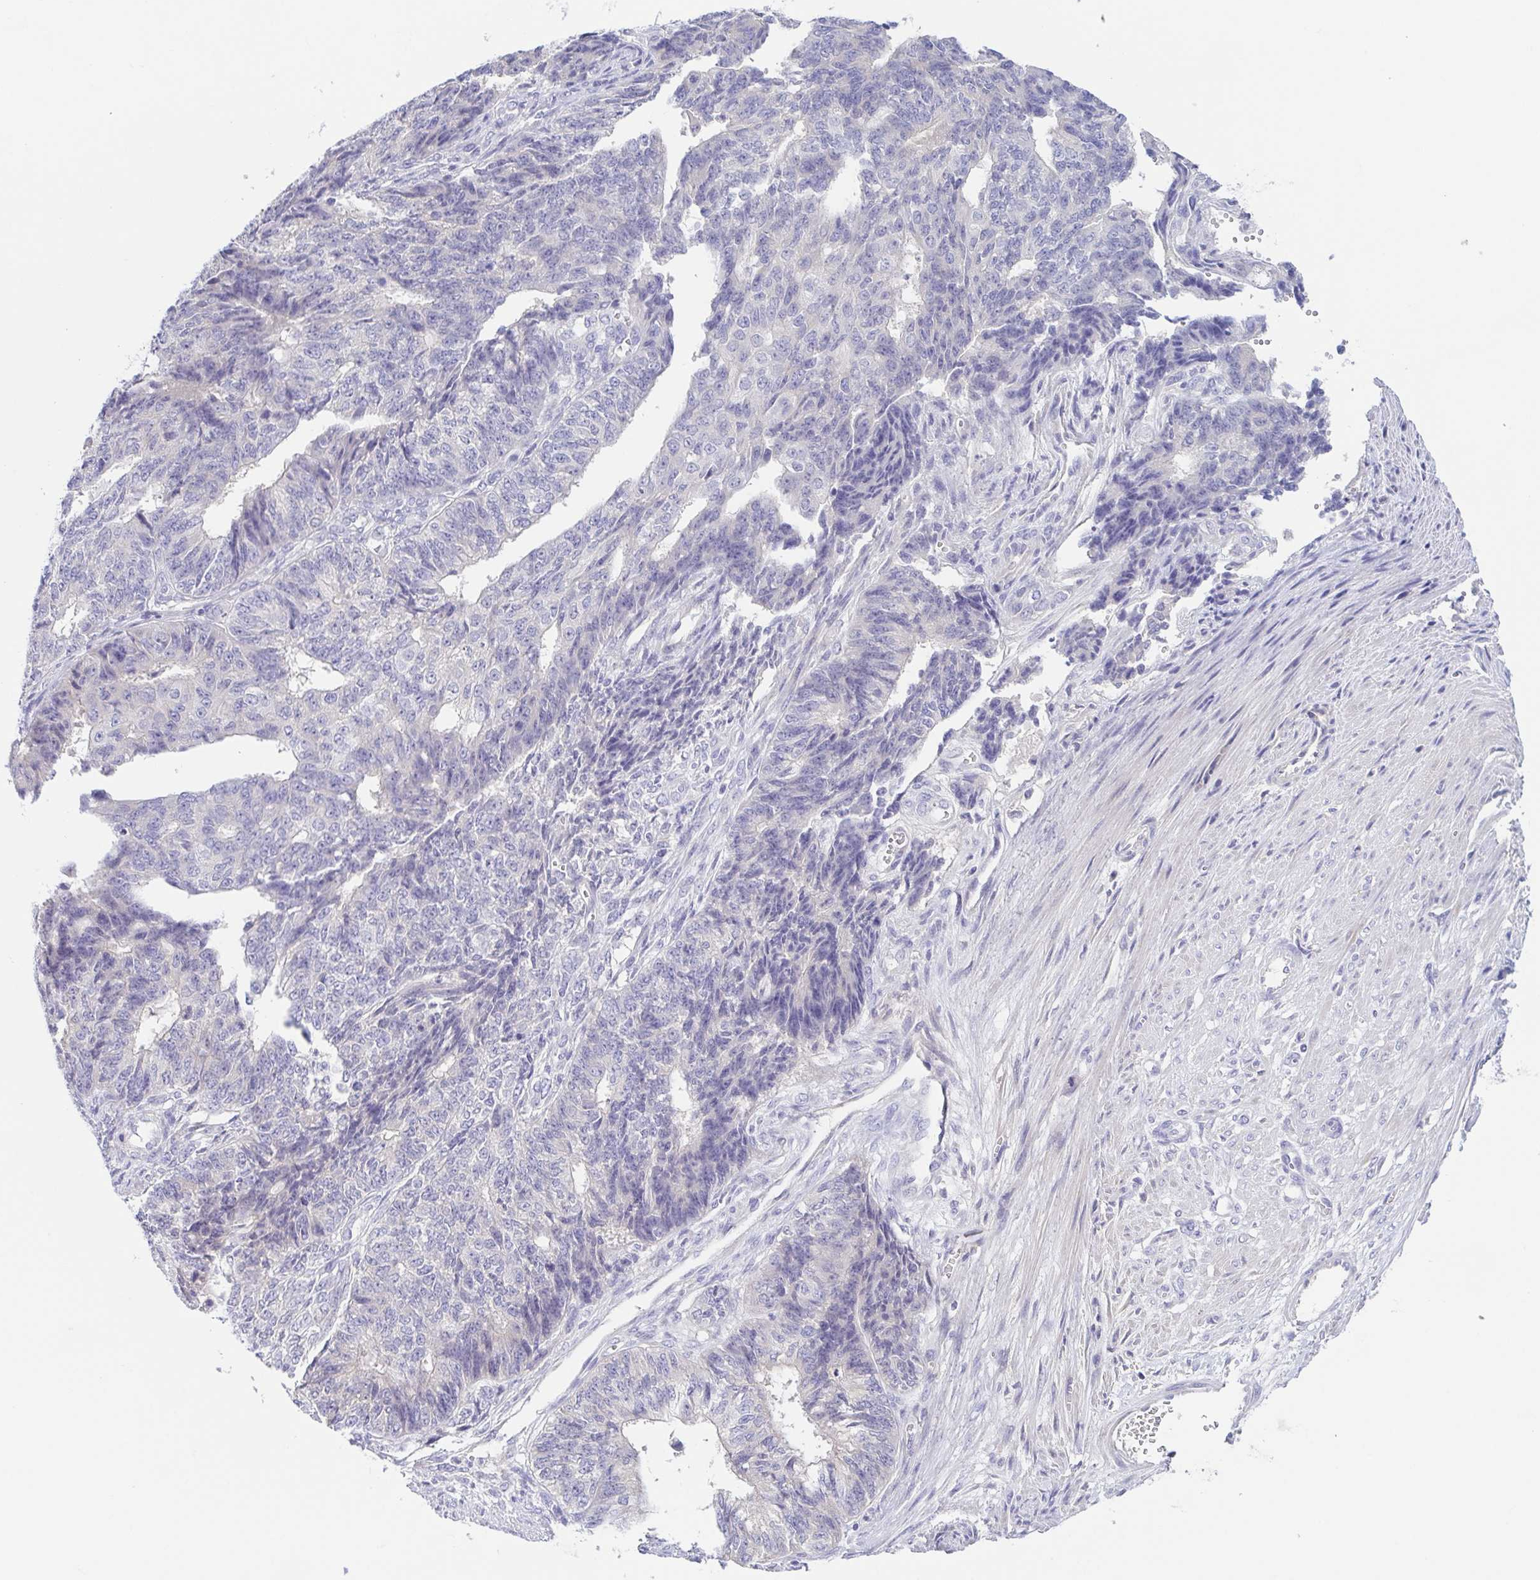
{"staining": {"intensity": "negative", "quantity": "none", "location": "none"}, "tissue": "endometrial cancer", "cell_type": "Tumor cells", "image_type": "cancer", "snomed": [{"axis": "morphology", "description": "Adenocarcinoma, NOS"}, {"axis": "topography", "description": "Endometrium"}], "caption": "Immunohistochemistry of human endometrial adenocarcinoma shows no staining in tumor cells. The staining is performed using DAB (3,3'-diaminobenzidine) brown chromogen with nuclei counter-stained in using hematoxylin.", "gene": "A1BG", "patient": {"sex": "female", "age": 32}}